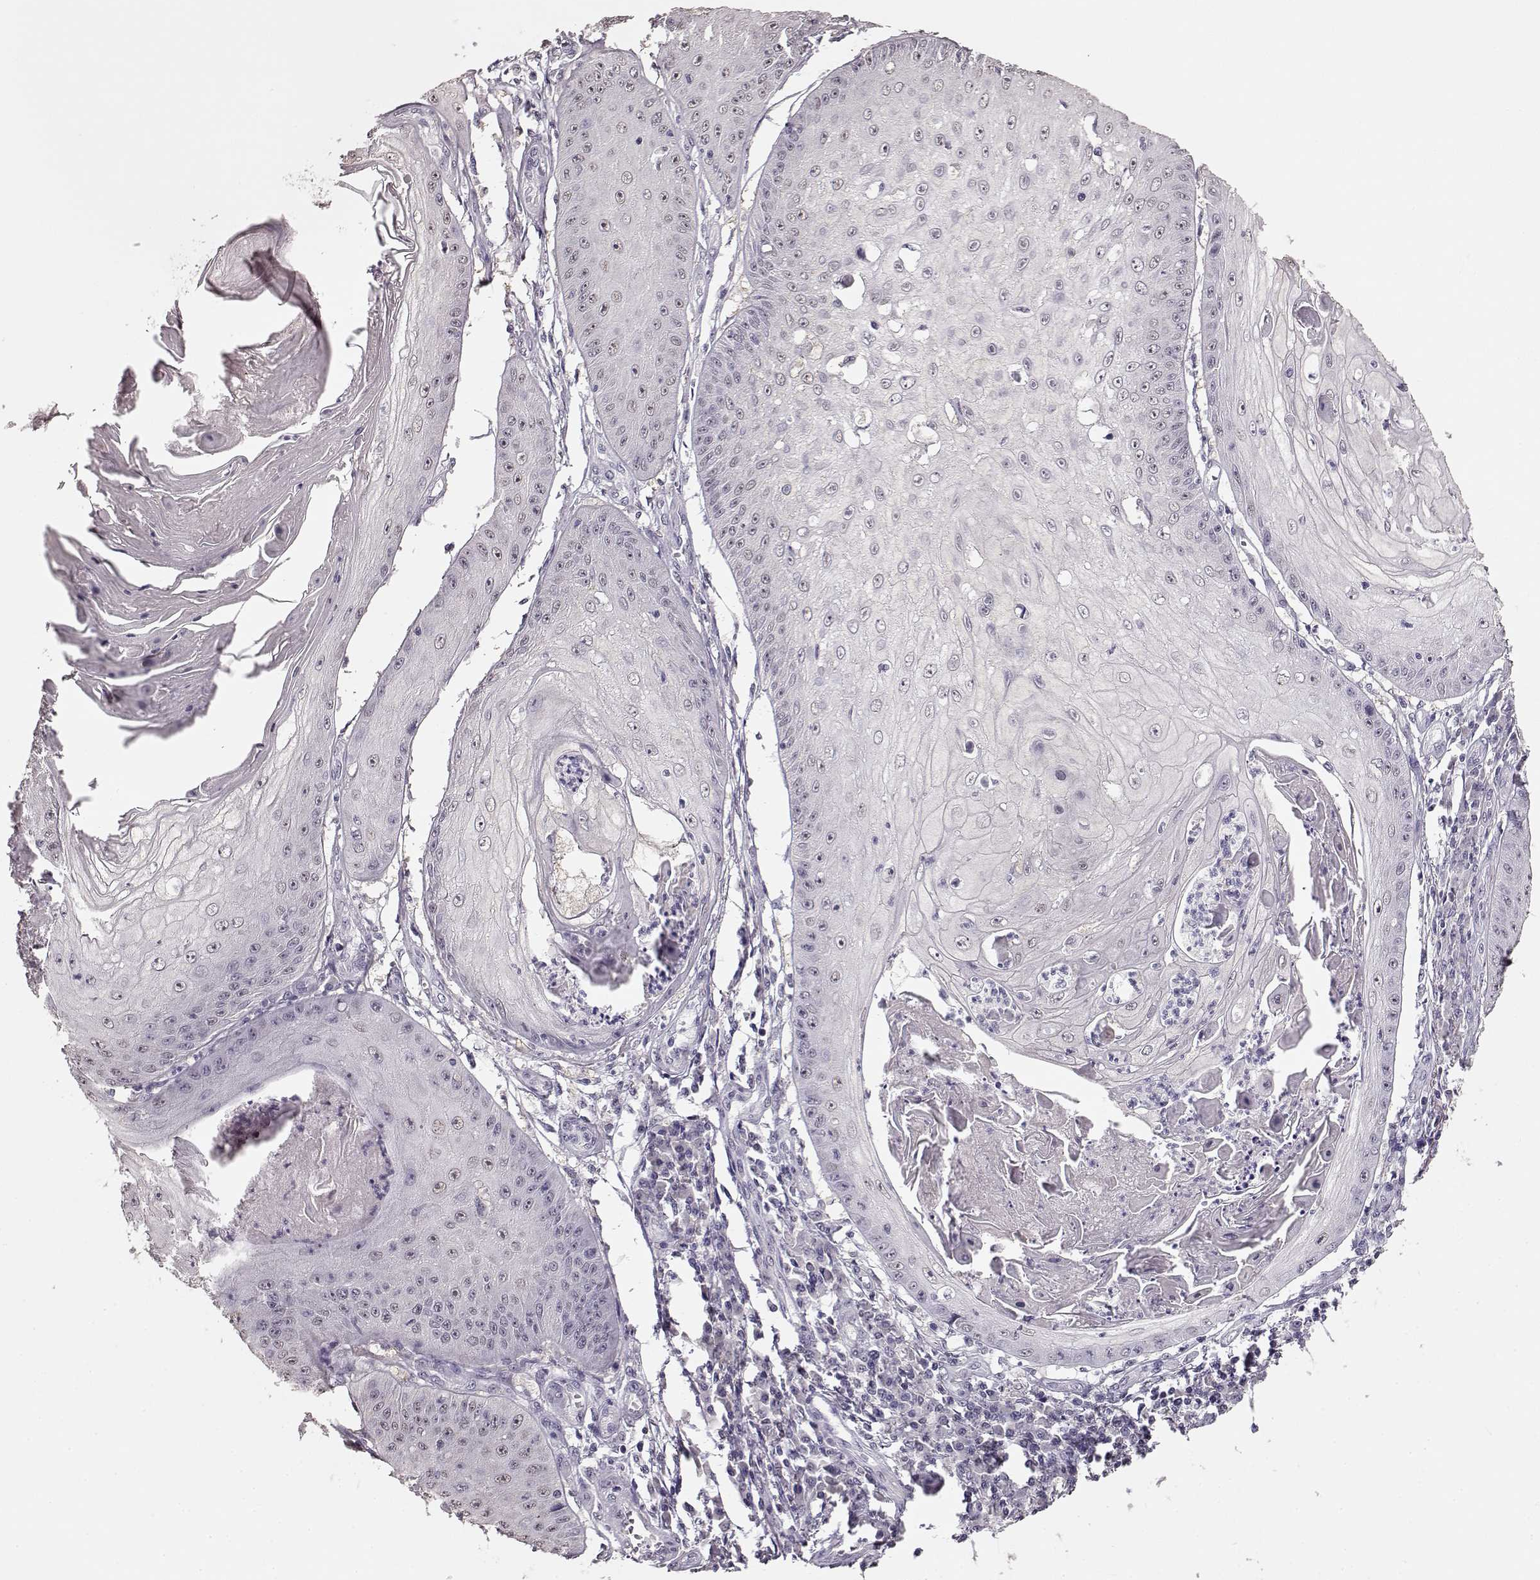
{"staining": {"intensity": "weak", "quantity": "25%-75%", "location": "nuclear"}, "tissue": "skin cancer", "cell_type": "Tumor cells", "image_type": "cancer", "snomed": [{"axis": "morphology", "description": "Squamous cell carcinoma, NOS"}, {"axis": "topography", "description": "Skin"}], "caption": "A high-resolution photomicrograph shows IHC staining of skin squamous cell carcinoma, which shows weak nuclear staining in about 25%-75% of tumor cells.", "gene": "RP1L1", "patient": {"sex": "male", "age": 70}}